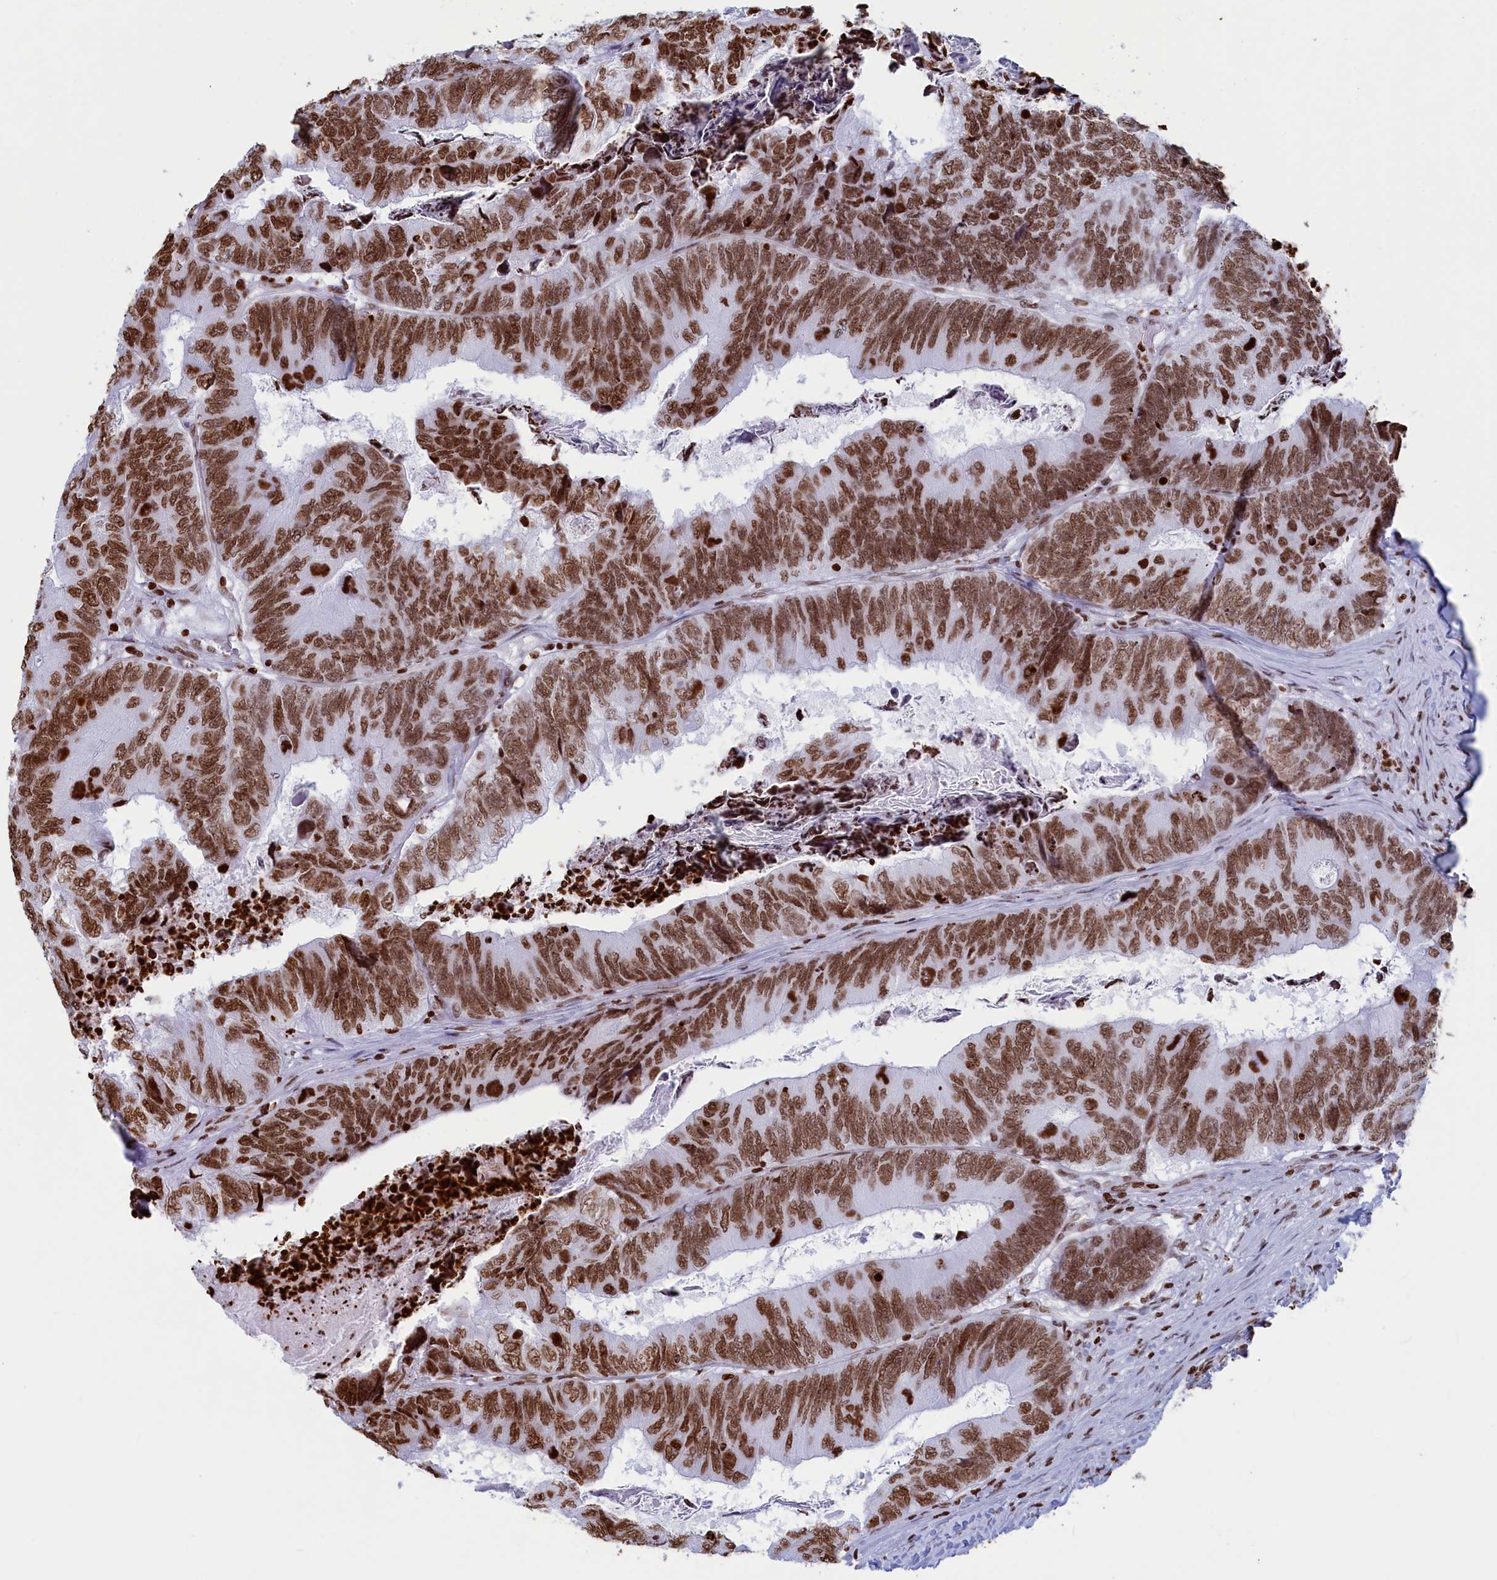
{"staining": {"intensity": "moderate", "quantity": ">75%", "location": "nuclear"}, "tissue": "colorectal cancer", "cell_type": "Tumor cells", "image_type": "cancer", "snomed": [{"axis": "morphology", "description": "Adenocarcinoma, NOS"}, {"axis": "topography", "description": "Colon"}], "caption": "Colorectal adenocarcinoma stained for a protein (brown) demonstrates moderate nuclear positive positivity in about >75% of tumor cells.", "gene": "APOBEC3A", "patient": {"sex": "female", "age": 67}}